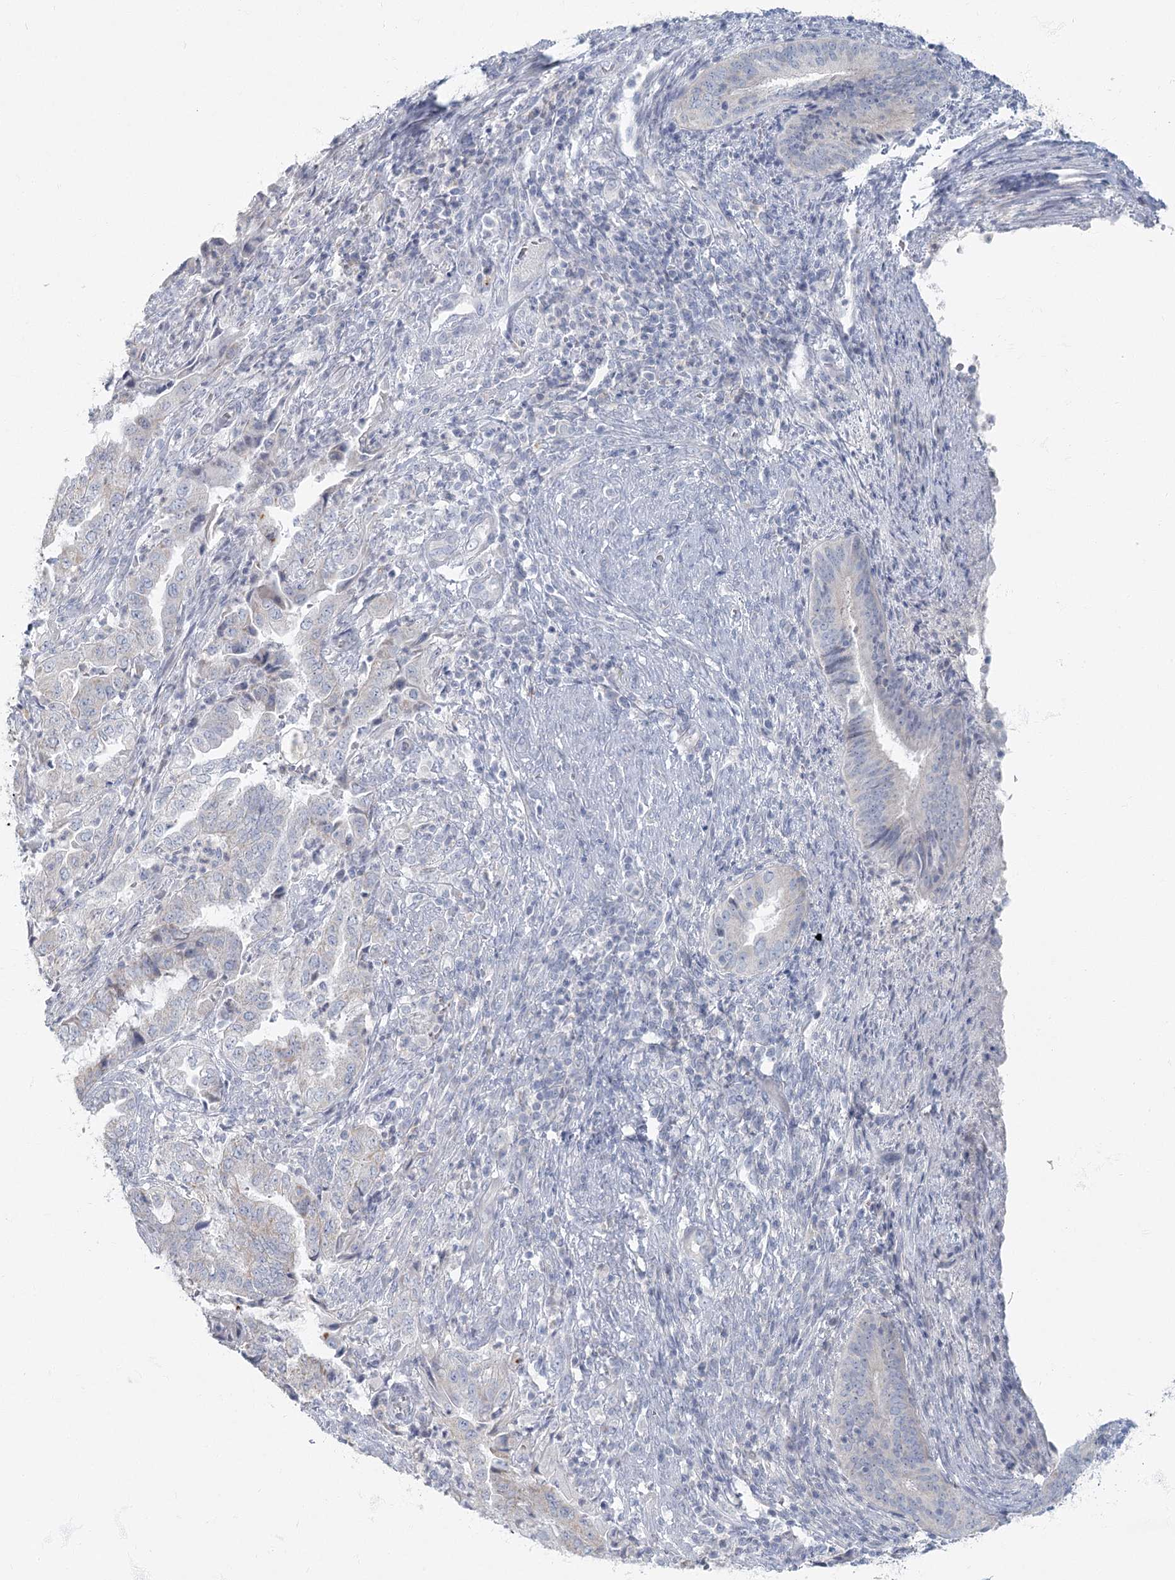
{"staining": {"intensity": "negative", "quantity": "none", "location": "none"}, "tissue": "endometrial cancer", "cell_type": "Tumor cells", "image_type": "cancer", "snomed": [{"axis": "morphology", "description": "Adenocarcinoma, NOS"}, {"axis": "topography", "description": "Endometrium"}], "caption": "Image shows no significant protein staining in tumor cells of endometrial cancer.", "gene": "FAM110C", "patient": {"sex": "female", "age": 51}}